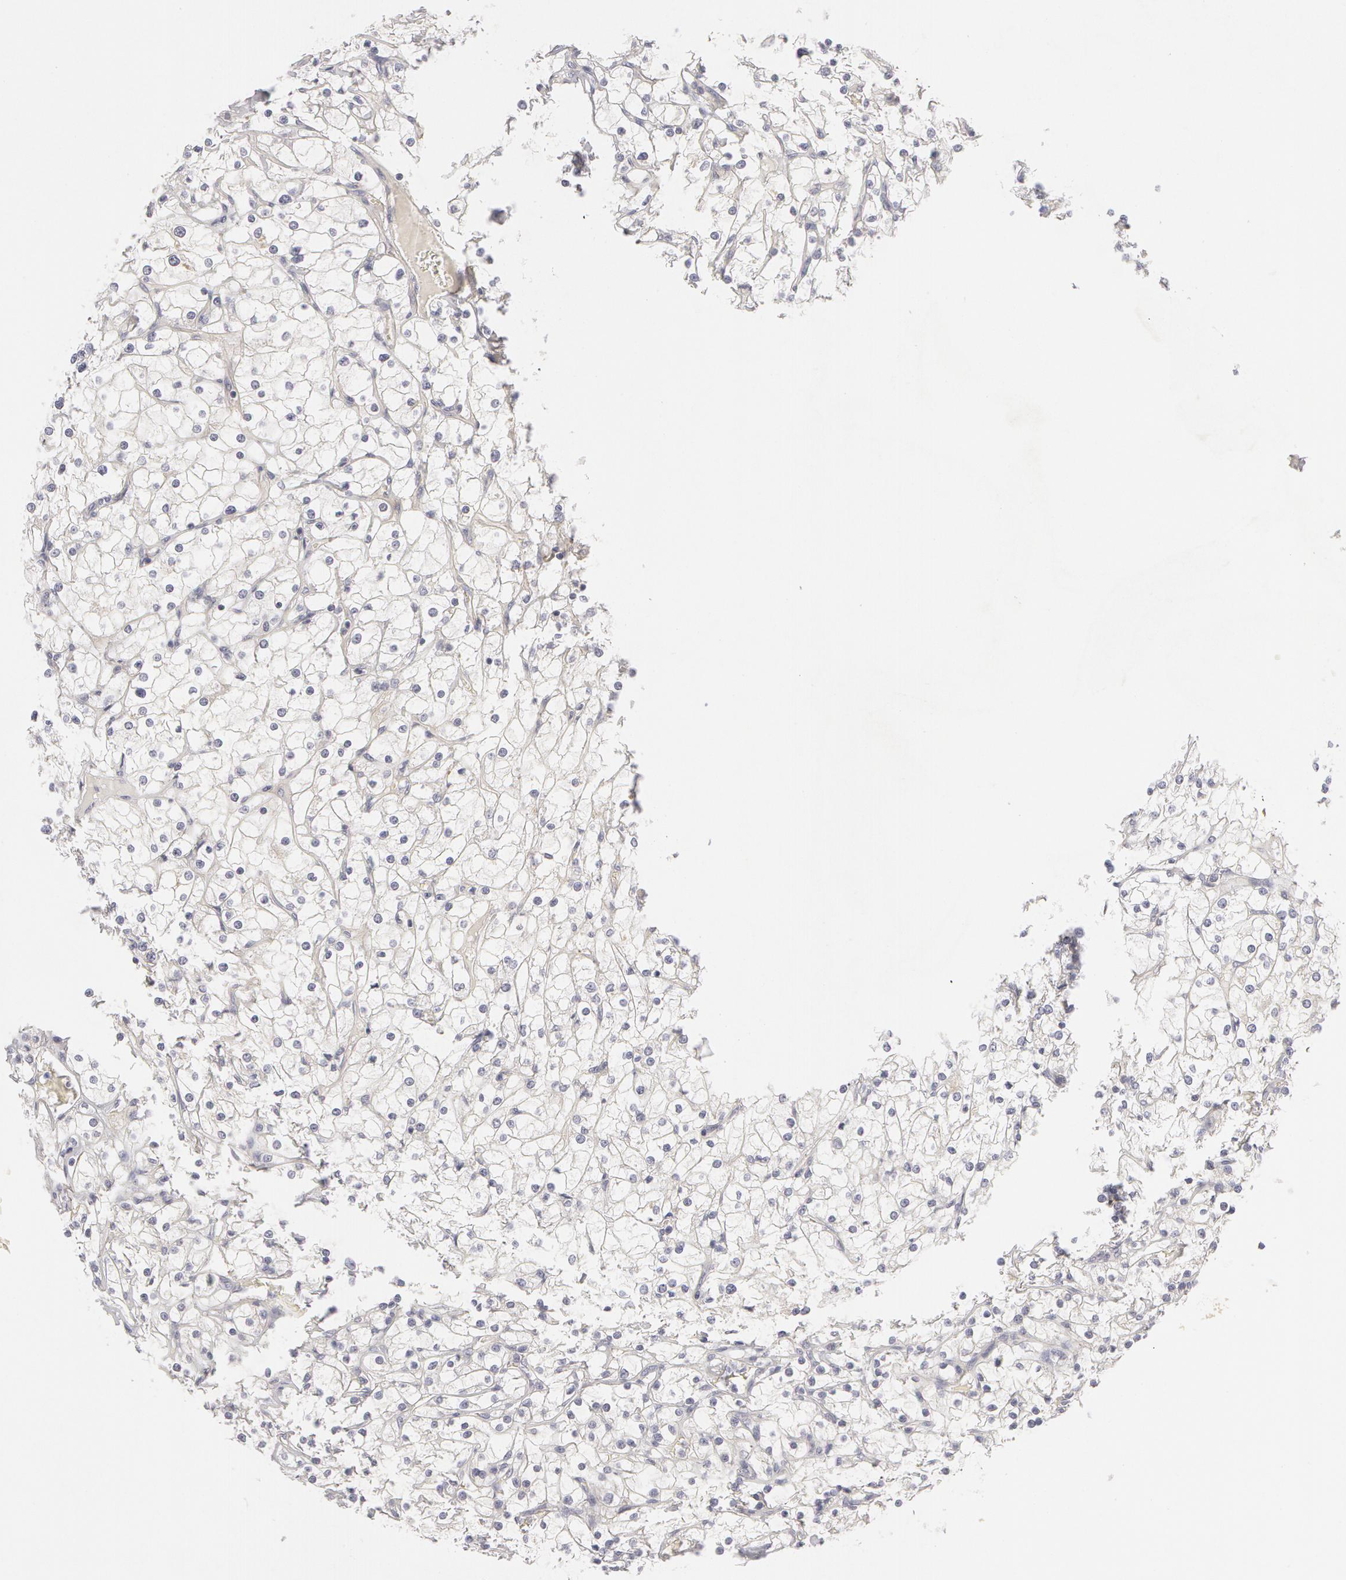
{"staining": {"intensity": "negative", "quantity": "none", "location": "none"}, "tissue": "renal cancer", "cell_type": "Tumor cells", "image_type": "cancer", "snomed": [{"axis": "morphology", "description": "Adenocarcinoma, NOS"}, {"axis": "topography", "description": "Kidney"}], "caption": "Renal cancer was stained to show a protein in brown. There is no significant positivity in tumor cells.", "gene": "ABCB1", "patient": {"sex": "female", "age": 73}}